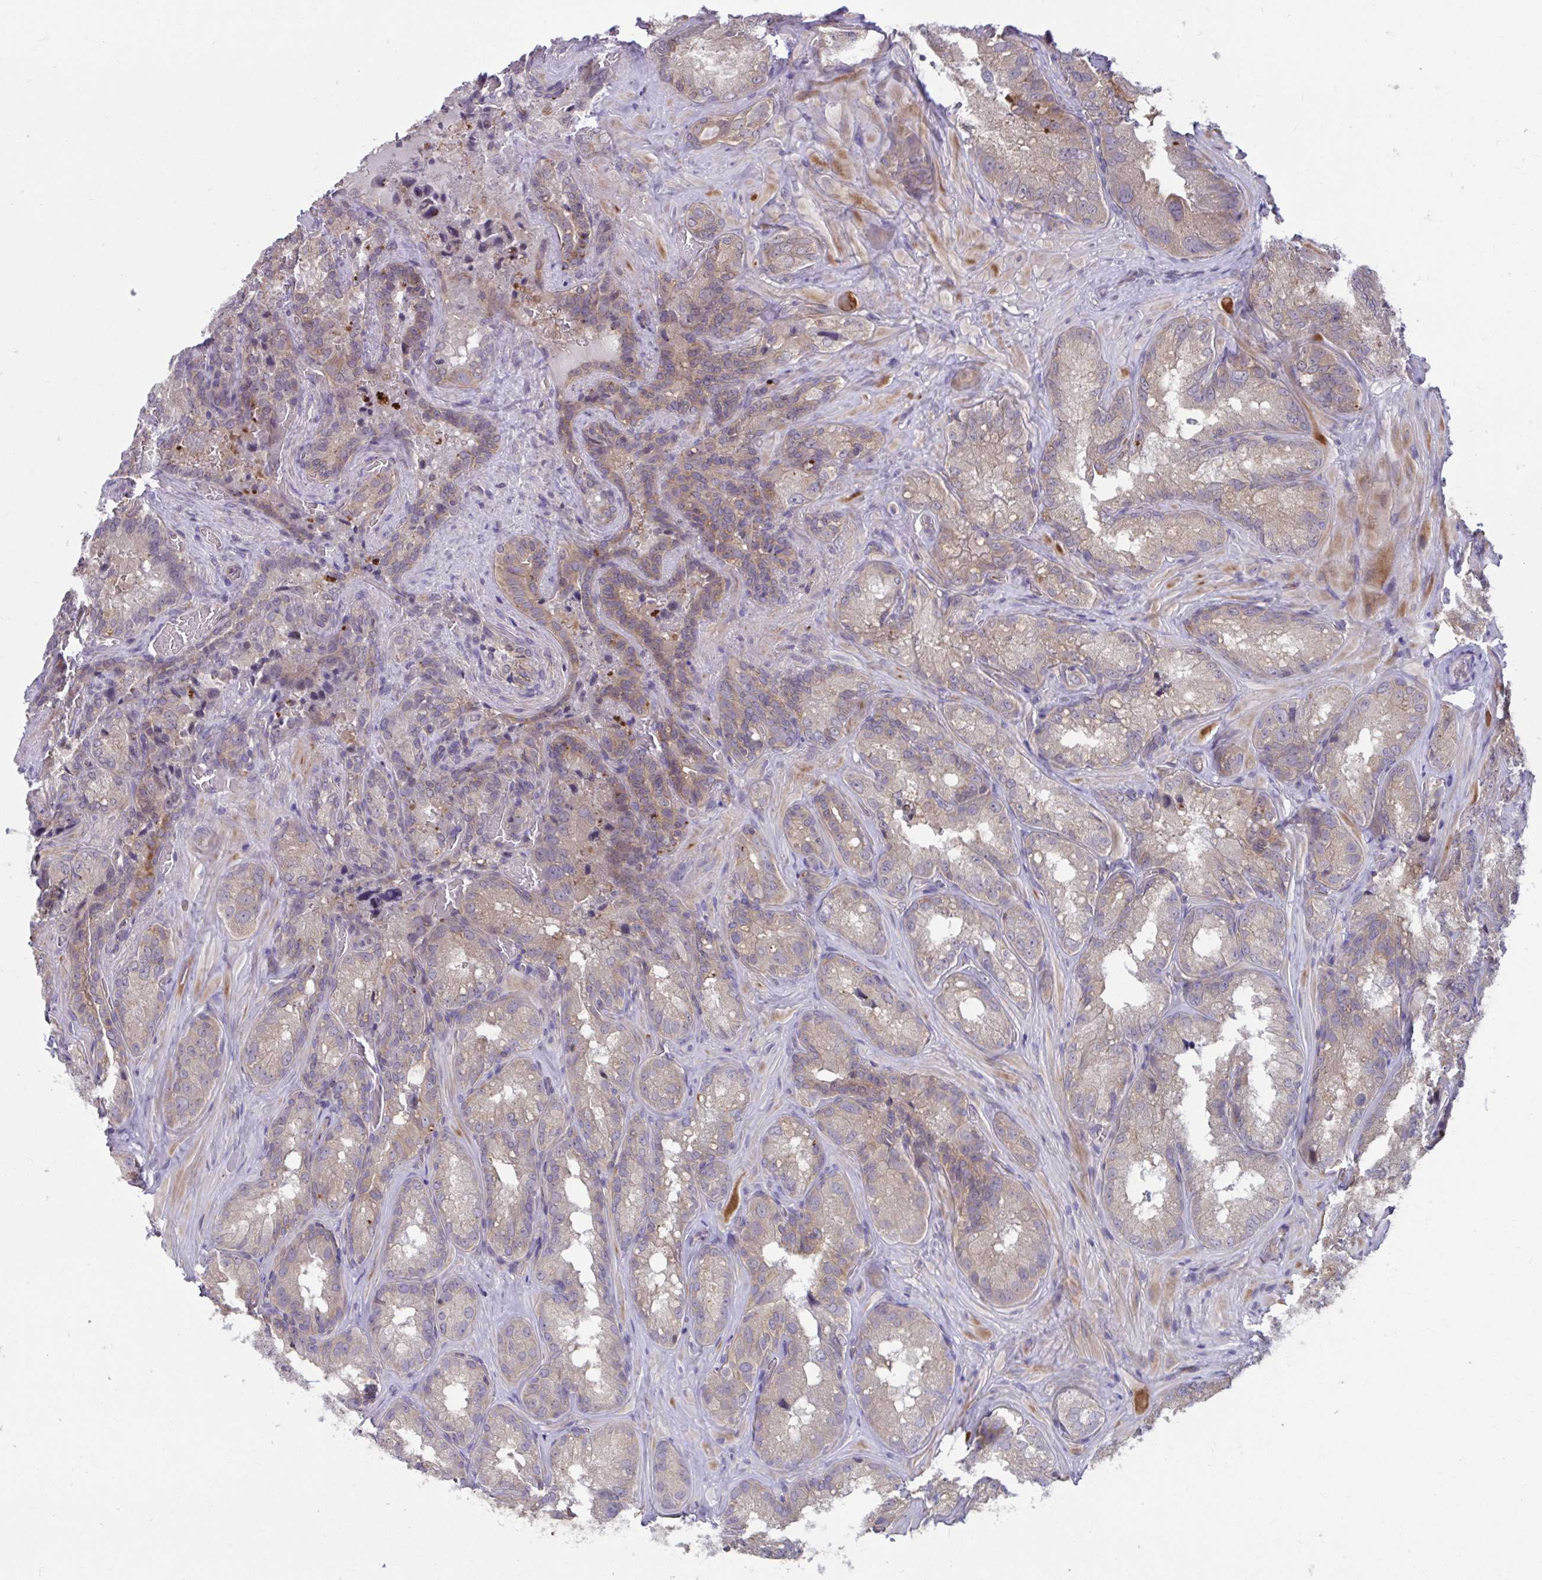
{"staining": {"intensity": "moderate", "quantity": "25%-75%", "location": "cytoplasmic/membranous"}, "tissue": "seminal vesicle", "cell_type": "Glandular cells", "image_type": "normal", "snomed": [{"axis": "morphology", "description": "Normal tissue, NOS"}, {"axis": "topography", "description": "Seminal veicle"}], "caption": "Seminal vesicle stained for a protein (brown) displays moderate cytoplasmic/membranous positive staining in about 25%-75% of glandular cells.", "gene": "IST1", "patient": {"sex": "male", "age": 47}}